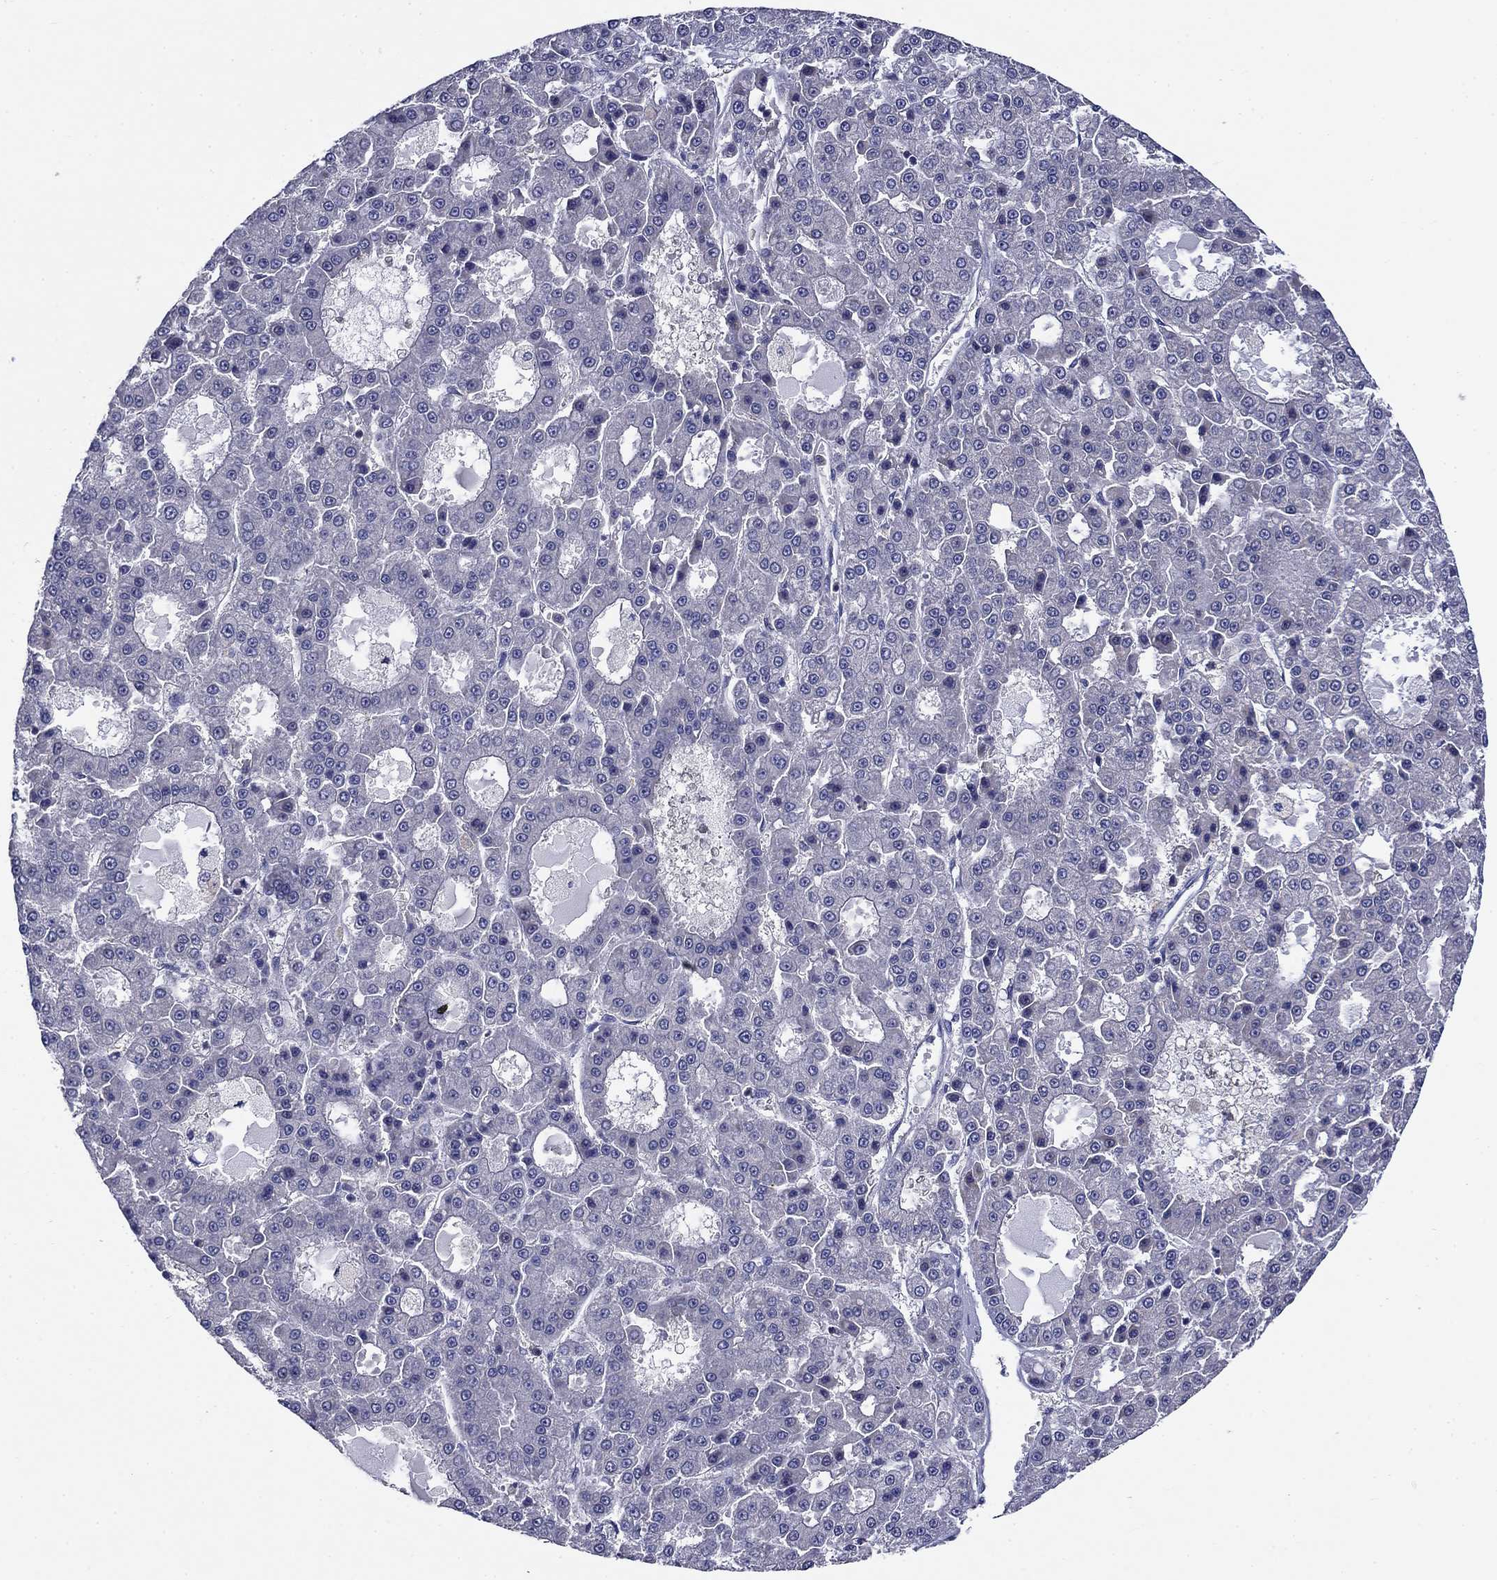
{"staining": {"intensity": "negative", "quantity": "none", "location": "none"}, "tissue": "liver cancer", "cell_type": "Tumor cells", "image_type": "cancer", "snomed": [{"axis": "morphology", "description": "Carcinoma, Hepatocellular, NOS"}, {"axis": "topography", "description": "Liver"}], "caption": "An IHC image of liver cancer (hepatocellular carcinoma) is shown. There is no staining in tumor cells of liver cancer (hepatocellular carcinoma).", "gene": "POU2F2", "patient": {"sex": "male", "age": 70}}